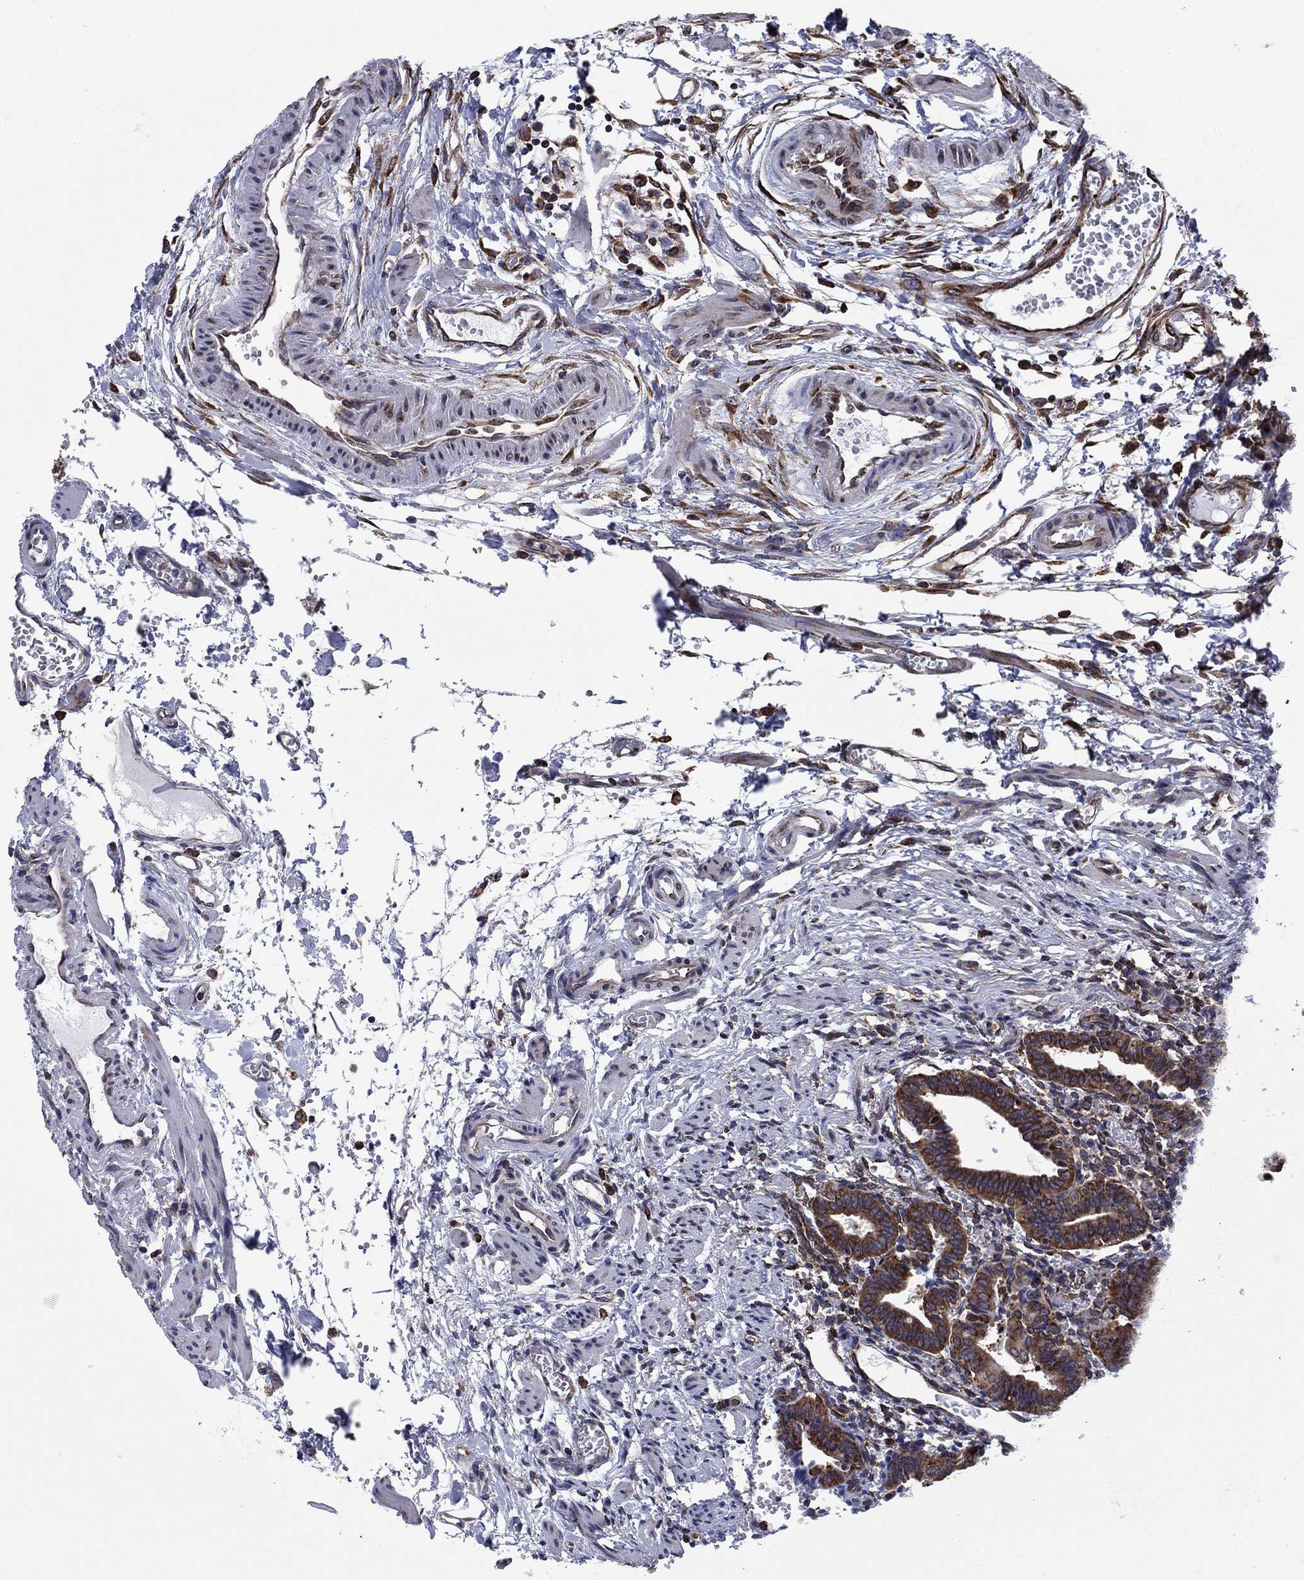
{"staining": {"intensity": "strong", "quantity": ">75%", "location": "cytoplasmic/membranous"}, "tissue": "fallopian tube", "cell_type": "Glandular cells", "image_type": "normal", "snomed": [{"axis": "morphology", "description": "Normal tissue, NOS"}, {"axis": "morphology", "description": "Carcinoma, endometroid"}, {"axis": "topography", "description": "Fallopian tube"}, {"axis": "topography", "description": "Ovary"}], "caption": "High-power microscopy captured an immunohistochemistry (IHC) histopathology image of benign fallopian tube, revealing strong cytoplasmic/membranous positivity in approximately >75% of glandular cells. Using DAB (3,3'-diaminobenzidine) (brown) and hematoxylin (blue) stains, captured at high magnification using brightfield microscopy.", "gene": "YBX1", "patient": {"sex": "female", "age": 42}}